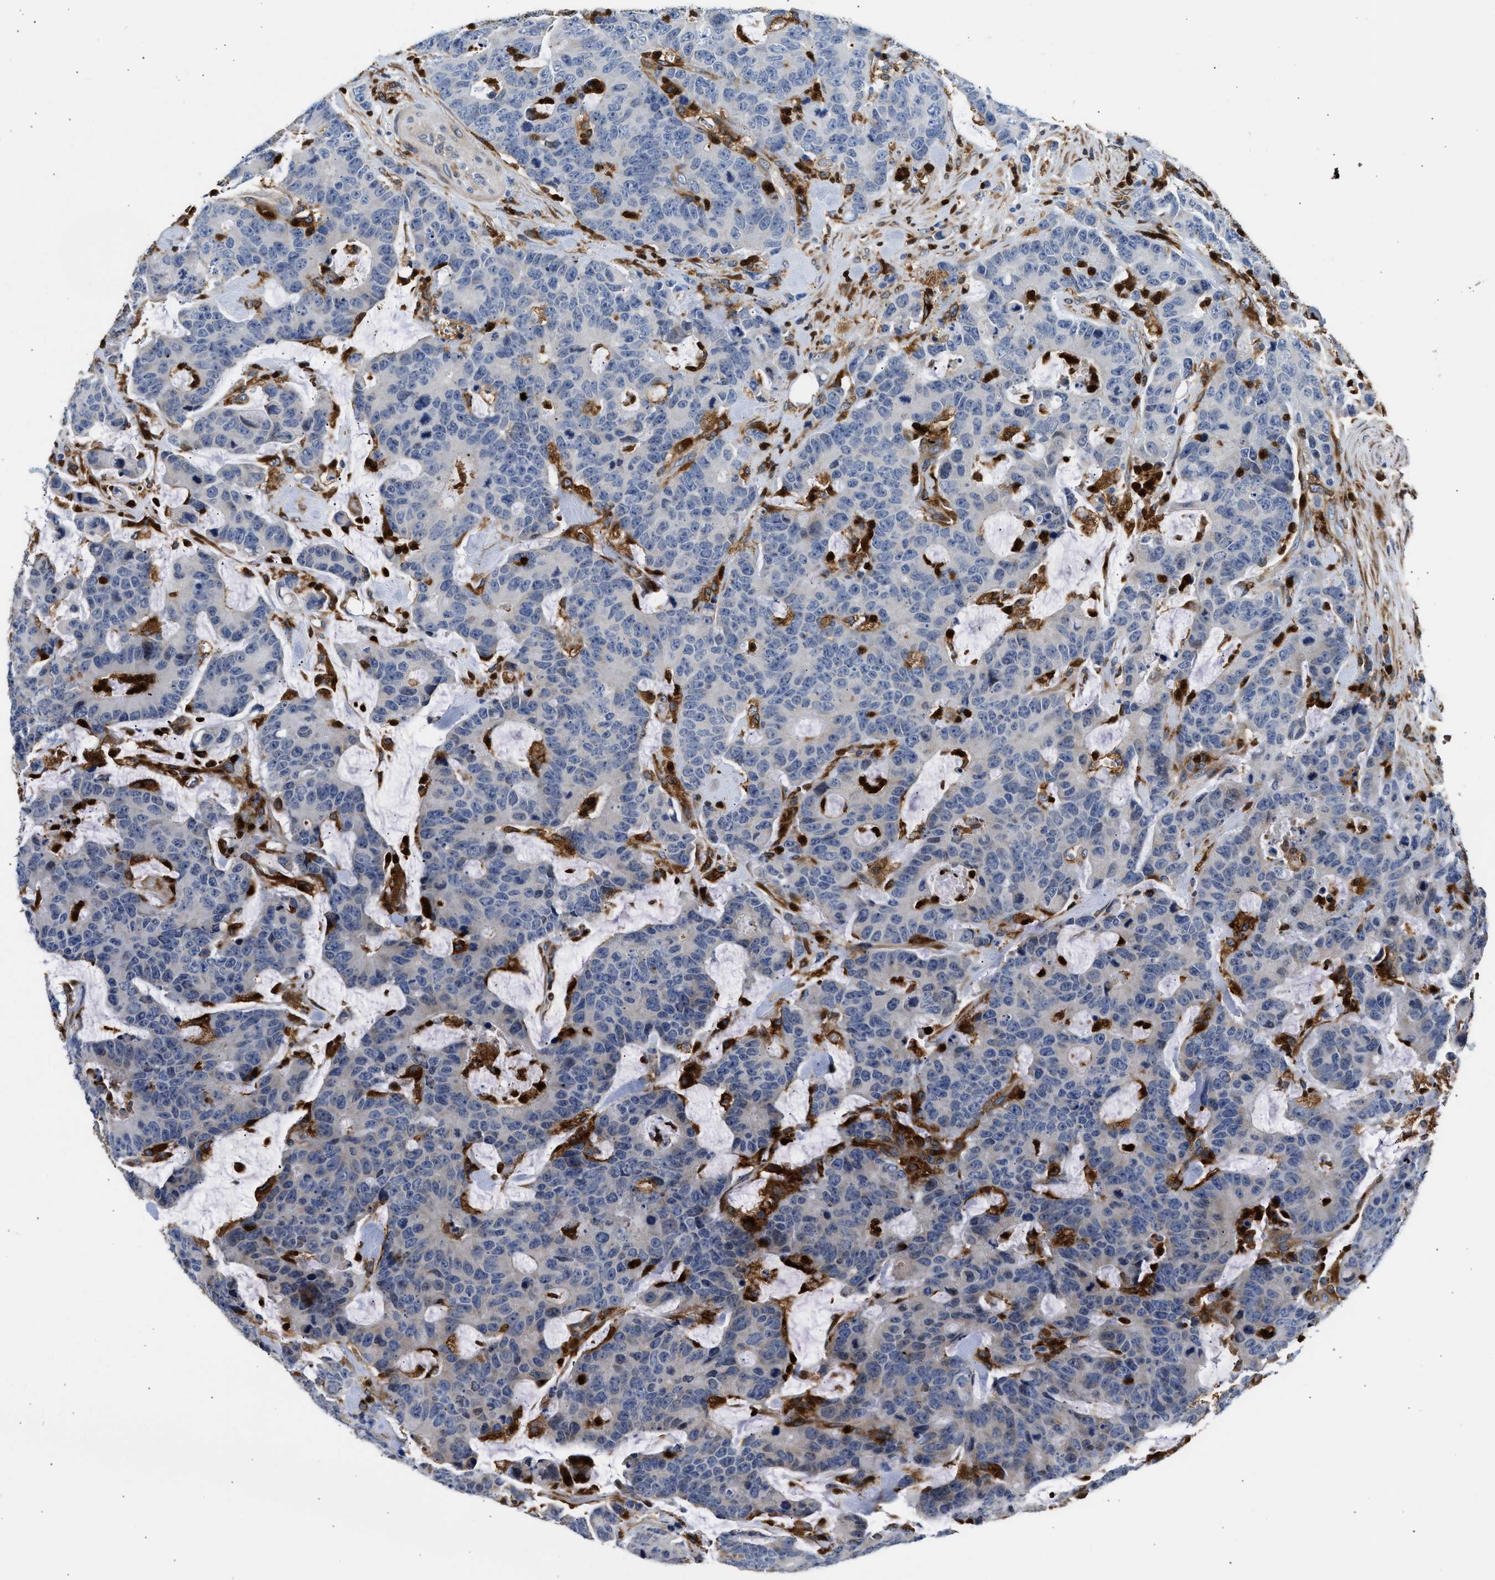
{"staining": {"intensity": "negative", "quantity": "none", "location": "none"}, "tissue": "colorectal cancer", "cell_type": "Tumor cells", "image_type": "cancer", "snomed": [{"axis": "morphology", "description": "Adenocarcinoma, NOS"}, {"axis": "topography", "description": "Colon"}], "caption": "Colorectal adenocarcinoma was stained to show a protein in brown. There is no significant positivity in tumor cells.", "gene": "RAB31", "patient": {"sex": "female", "age": 86}}